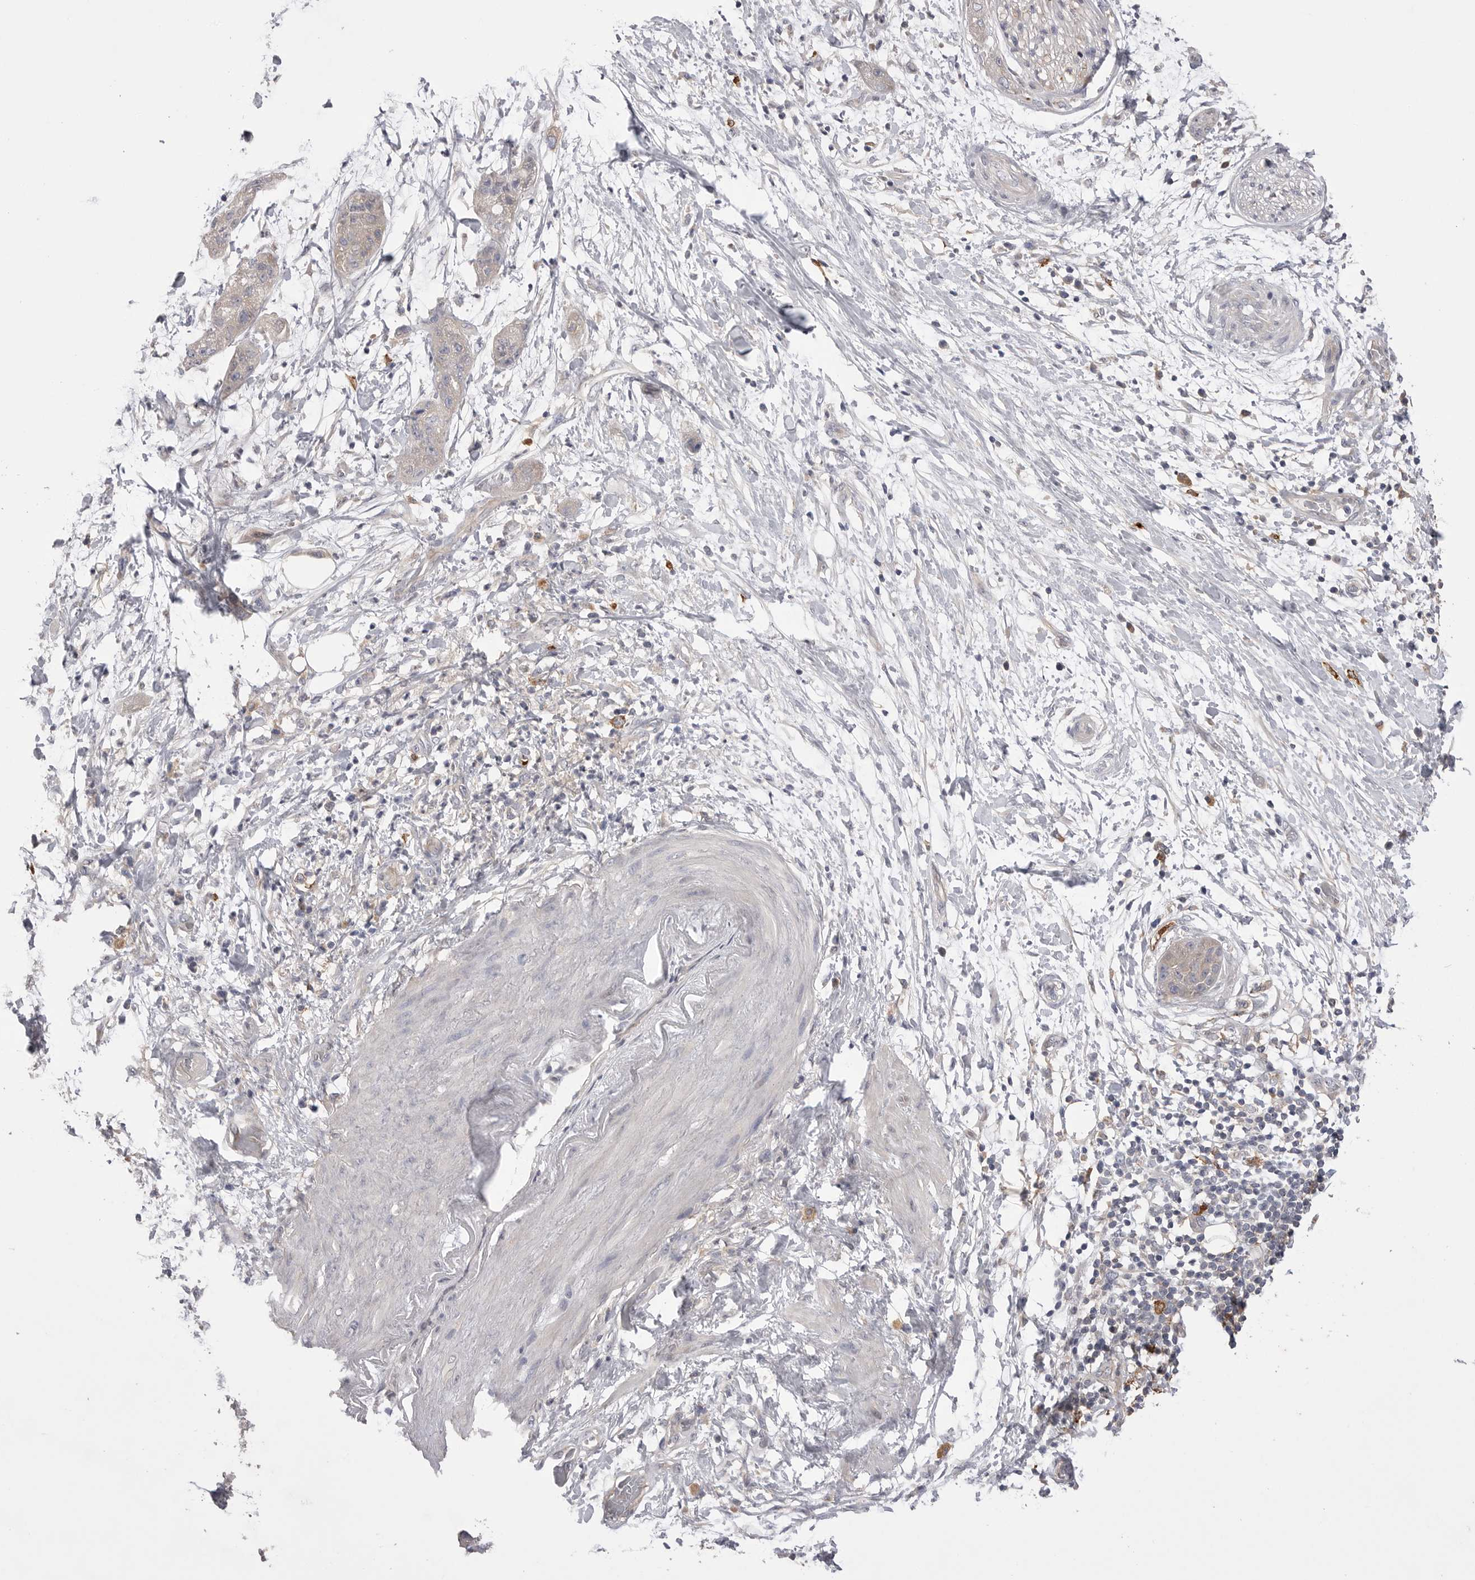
{"staining": {"intensity": "negative", "quantity": "none", "location": "none"}, "tissue": "pancreatic cancer", "cell_type": "Tumor cells", "image_type": "cancer", "snomed": [{"axis": "morphology", "description": "Adenocarcinoma, NOS"}, {"axis": "topography", "description": "Pancreas"}], "caption": "High magnification brightfield microscopy of pancreatic cancer stained with DAB (3,3'-diaminobenzidine) (brown) and counterstained with hematoxylin (blue): tumor cells show no significant positivity.", "gene": "VAC14", "patient": {"sex": "female", "age": 78}}